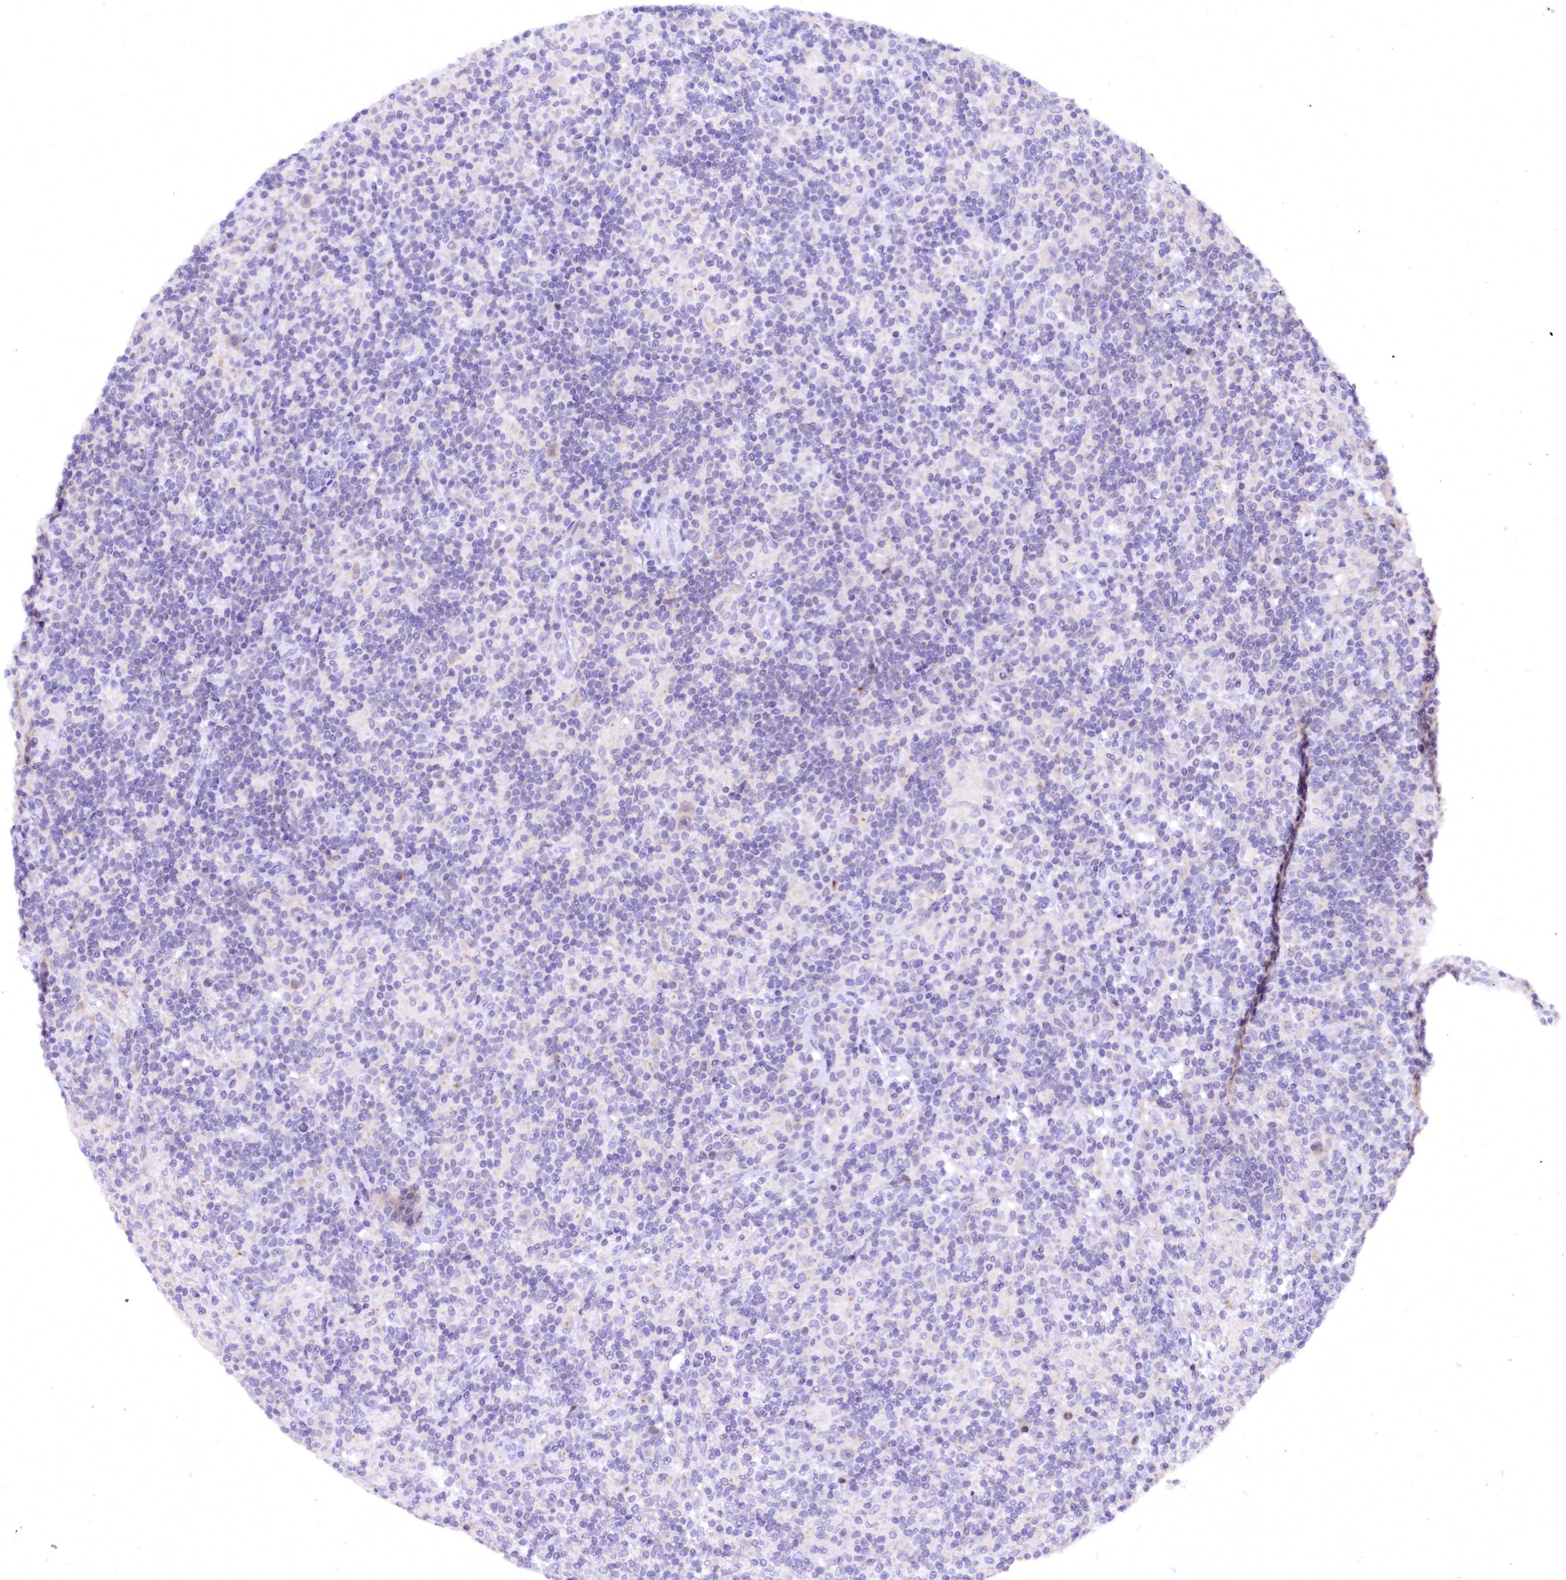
{"staining": {"intensity": "negative", "quantity": "none", "location": "none"}, "tissue": "lymphoma", "cell_type": "Tumor cells", "image_type": "cancer", "snomed": [{"axis": "morphology", "description": "Hodgkin's disease, NOS"}, {"axis": "topography", "description": "Lymph node"}], "caption": "A high-resolution image shows immunohistochemistry (IHC) staining of Hodgkin's disease, which shows no significant positivity in tumor cells.", "gene": "NALF1", "patient": {"sex": "male", "age": 70}}